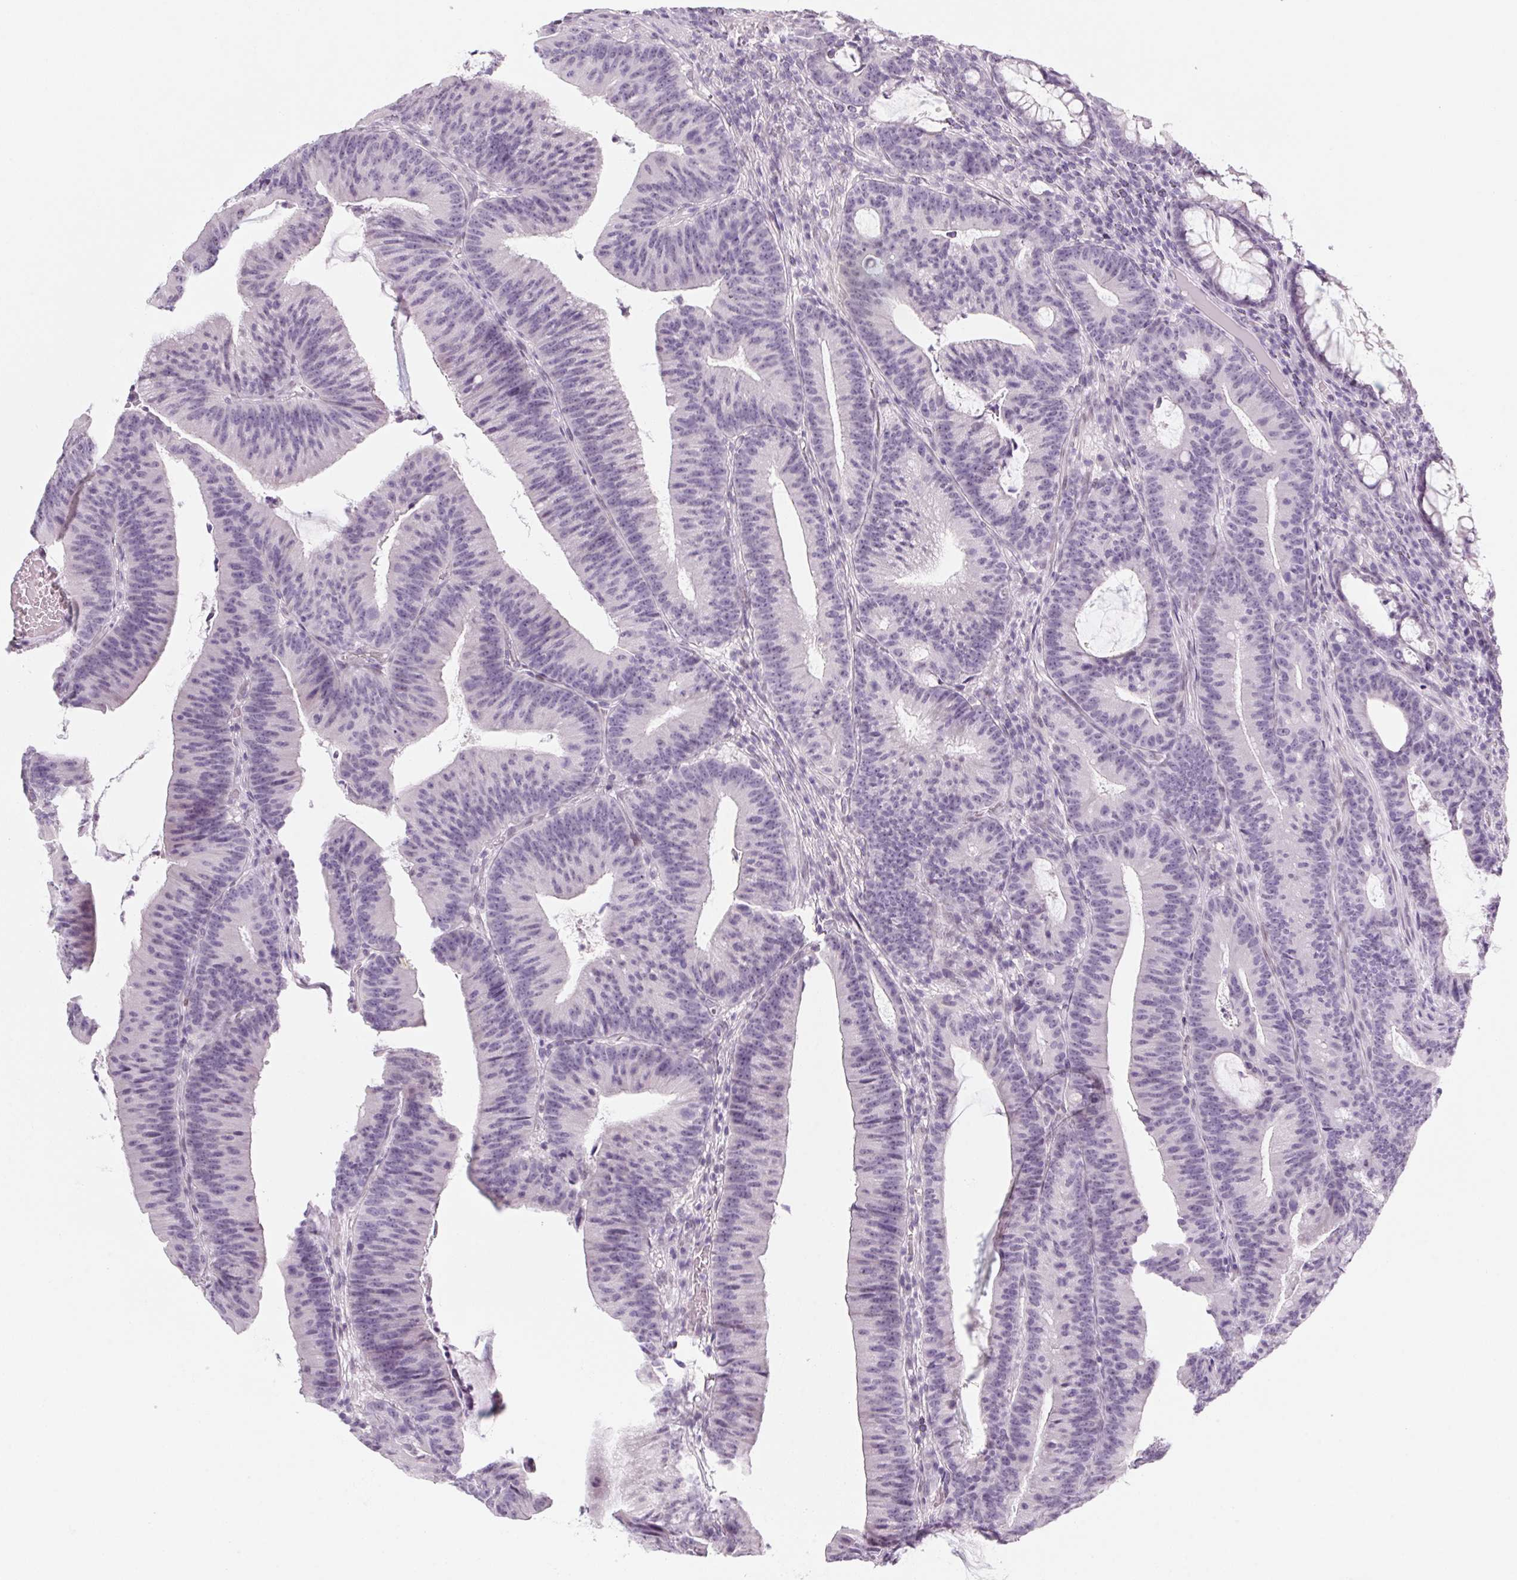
{"staining": {"intensity": "negative", "quantity": "none", "location": "none"}, "tissue": "colorectal cancer", "cell_type": "Tumor cells", "image_type": "cancer", "snomed": [{"axis": "morphology", "description": "Adenocarcinoma, NOS"}, {"axis": "topography", "description": "Colon"}], "caption": "Tumor cells show no significant protein expression in colorectal adenocarcinoma.", "gene": "KCNQ2", "patient": {"sex": "female", "age": 78}}